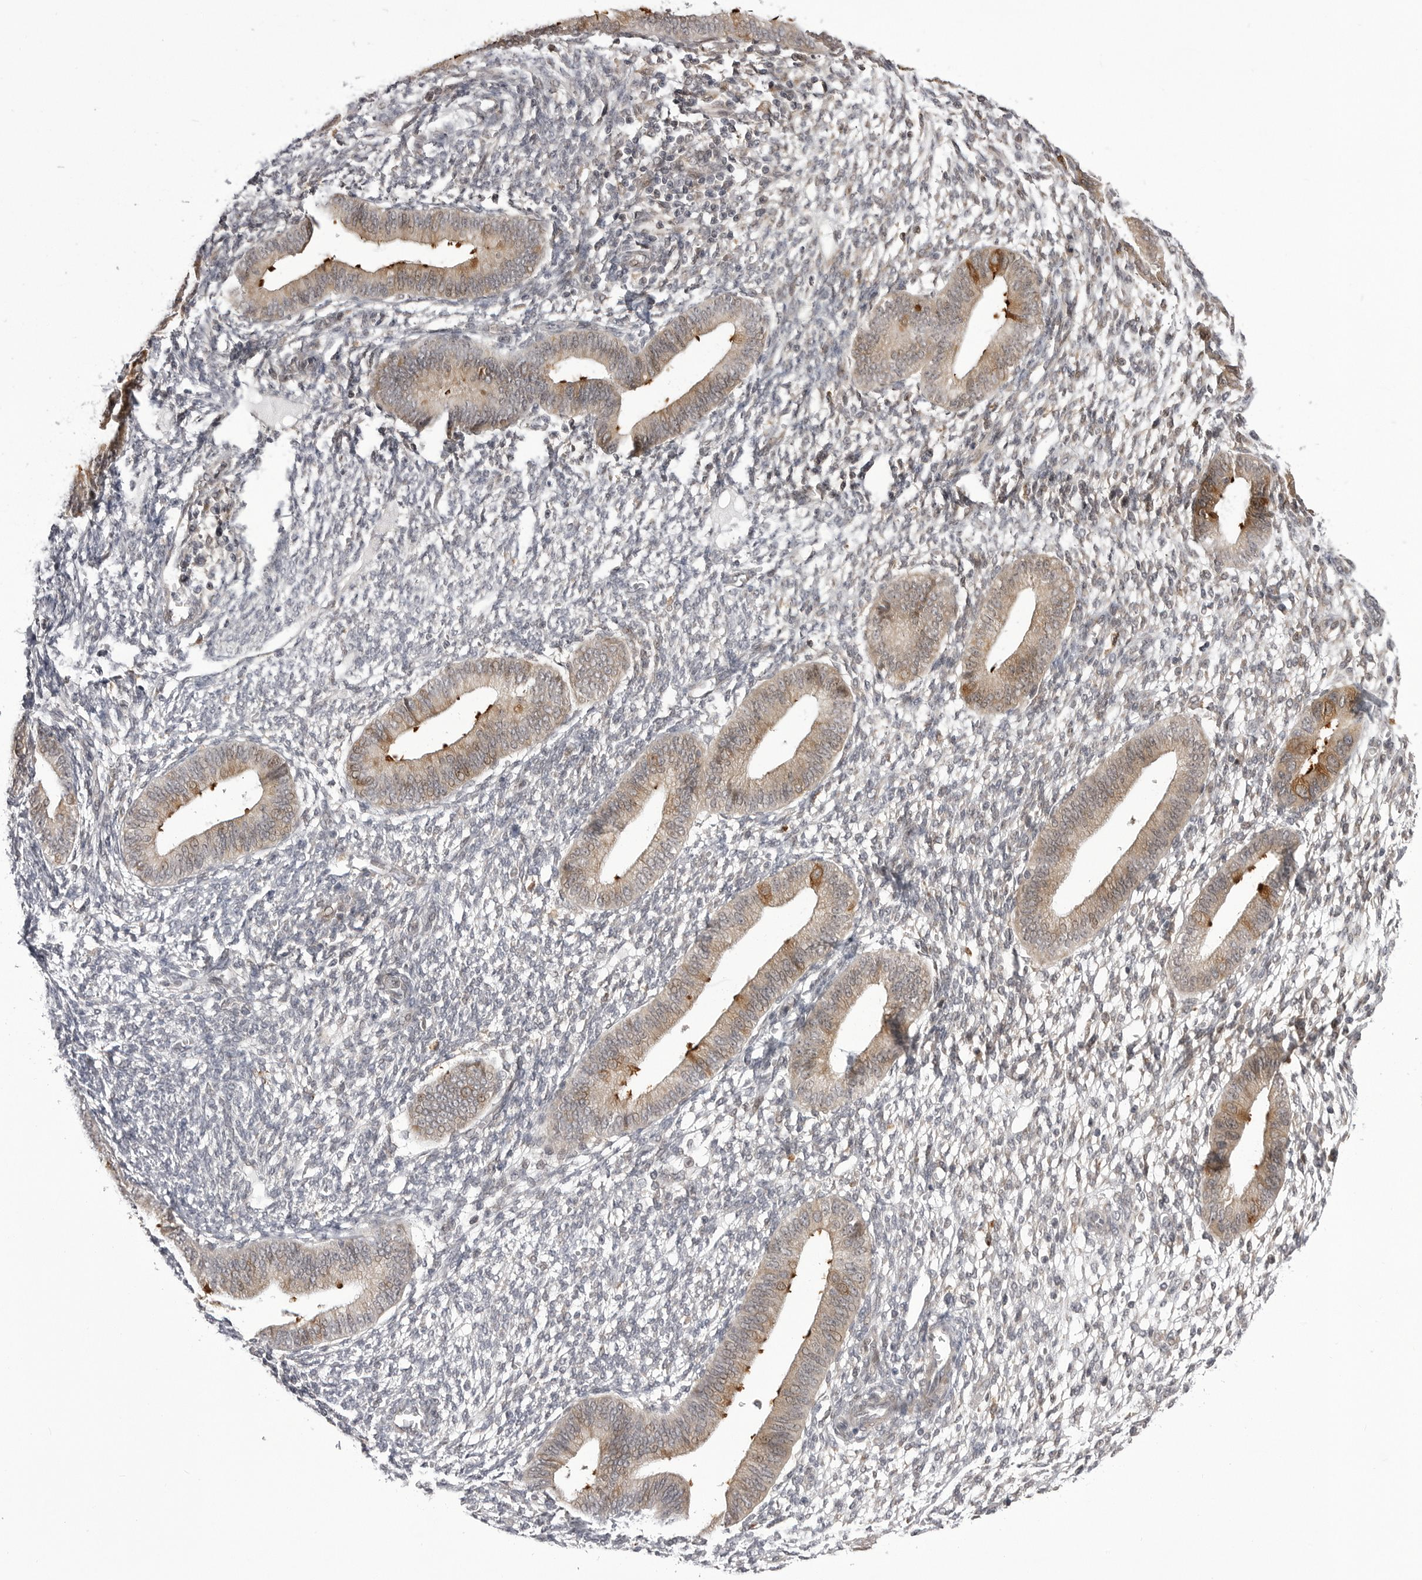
{"staining": {"intensity": "negative", "quantity": "none", "location": "none"}, "tissue": "endometrium", "cell_type": "Cells in endometrial stroma", "image_type": "normal", "snomed": [{"axis": "morphology", "description": "Normal tissue, NOS"}, {"axis": "topography", "description": "Endometrium"}], "caption": "Cells in endometrial stroma show no significant protein staining in benign endometrium. (Brightfield microscopy of DAB immunohistochemistry at high magnification).", "gene": "PTK2B", "patient": {"sex": "female", "age": 46}}